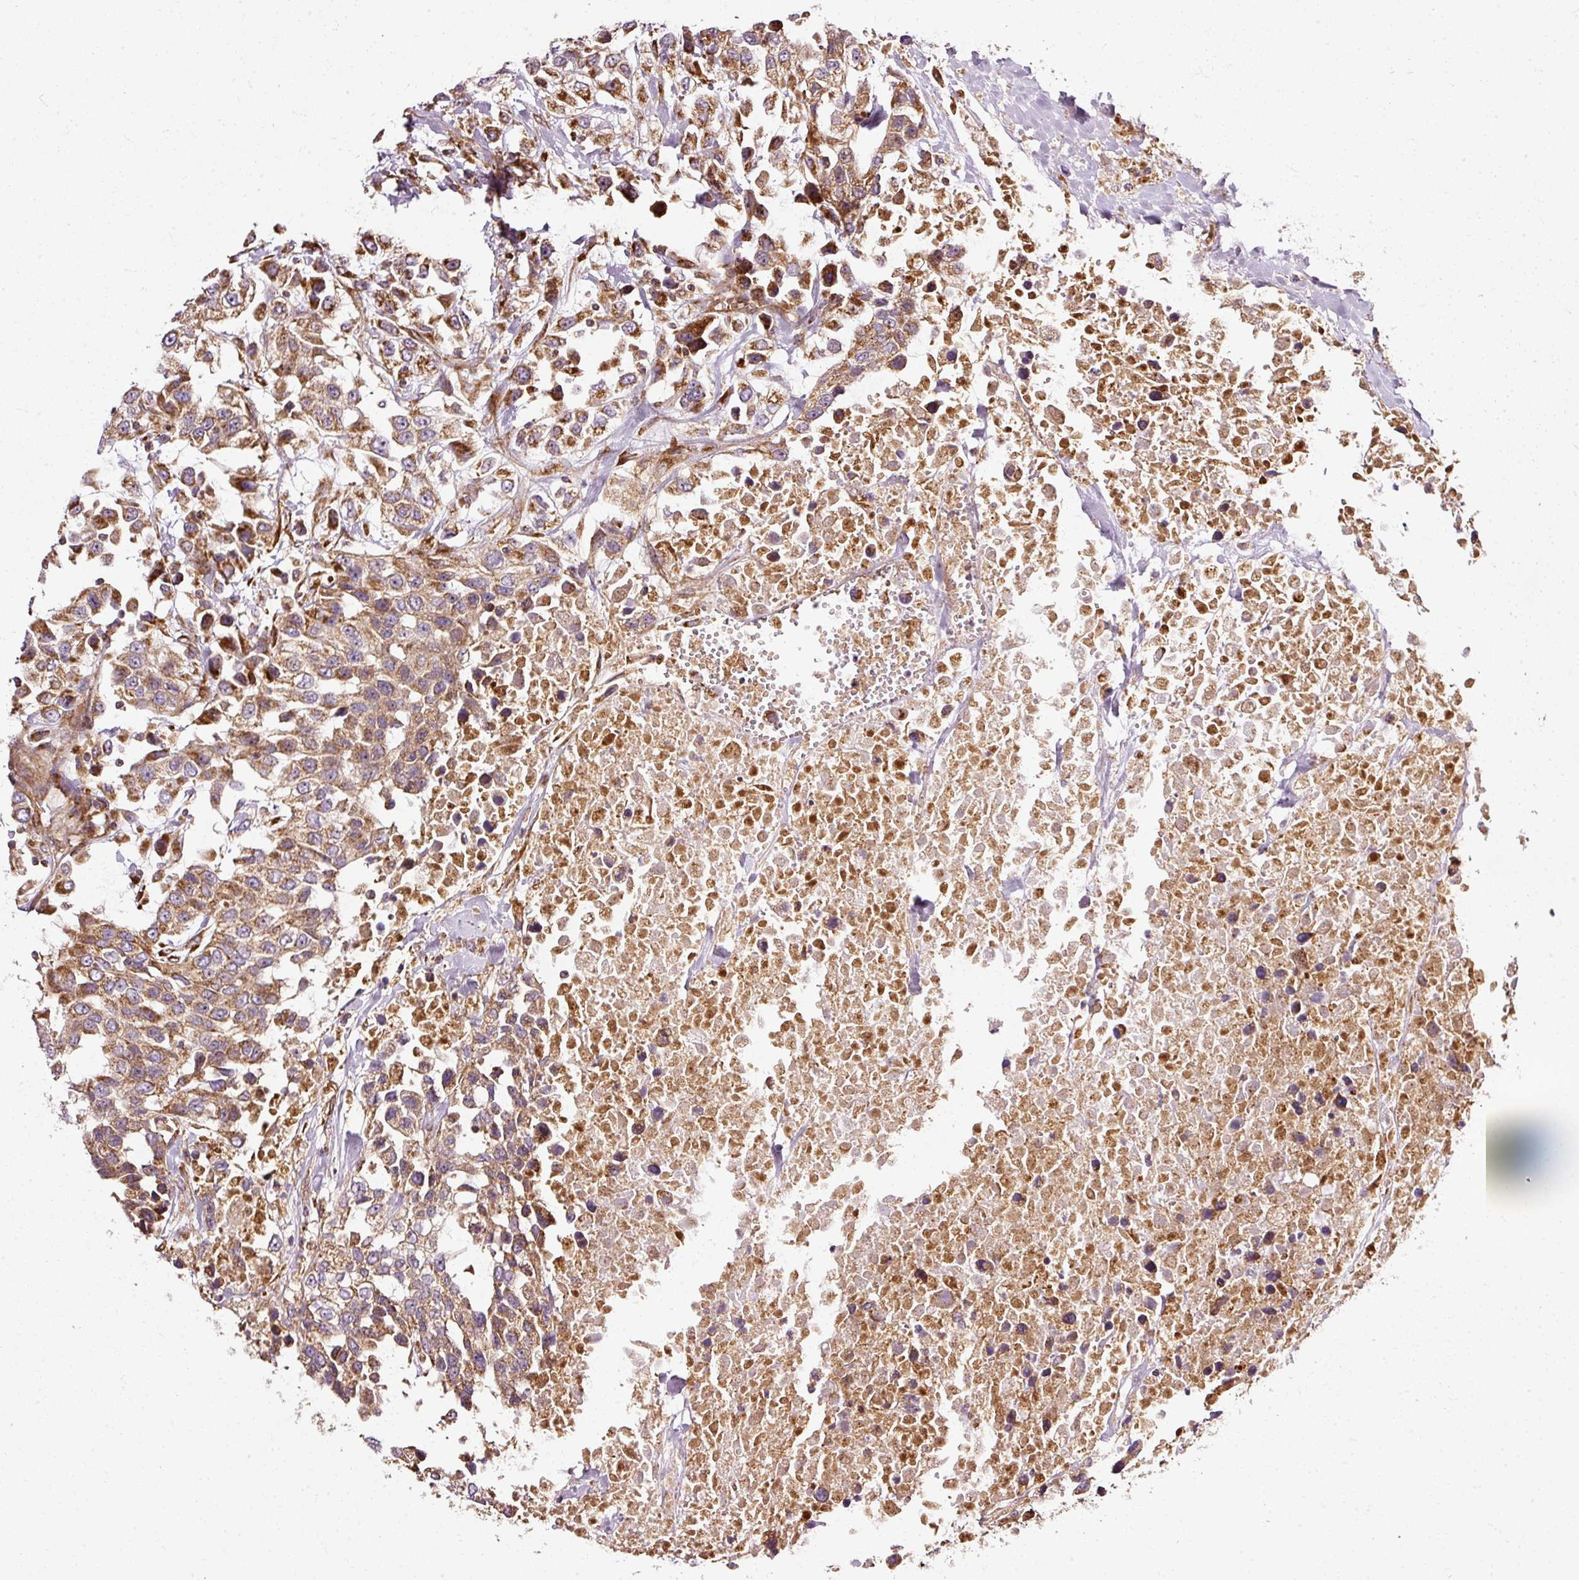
{"staining": {"intensity": "moderate", "quantity": ">75%", "location": "cytoplasmic/membranous"}, "tissue": "urothelial cancer", "cell_type": "Tumor cells", "image_type": "cancer", "snomed": [{"axis": "morphology", "description": "Urothelial carcinoma, High grade"}, {"axis": "topography", "description": "Urinary bladder"}], "caption": "A histopathology image of human high-grade urothelial carcinoma stained for a protein displays moderate cytoplasmic/membranous brown staining in tumor cells. Nuclei are stained in blue.", "gene": "ISCU", "patient": {"sex": "female", "age": 80}}